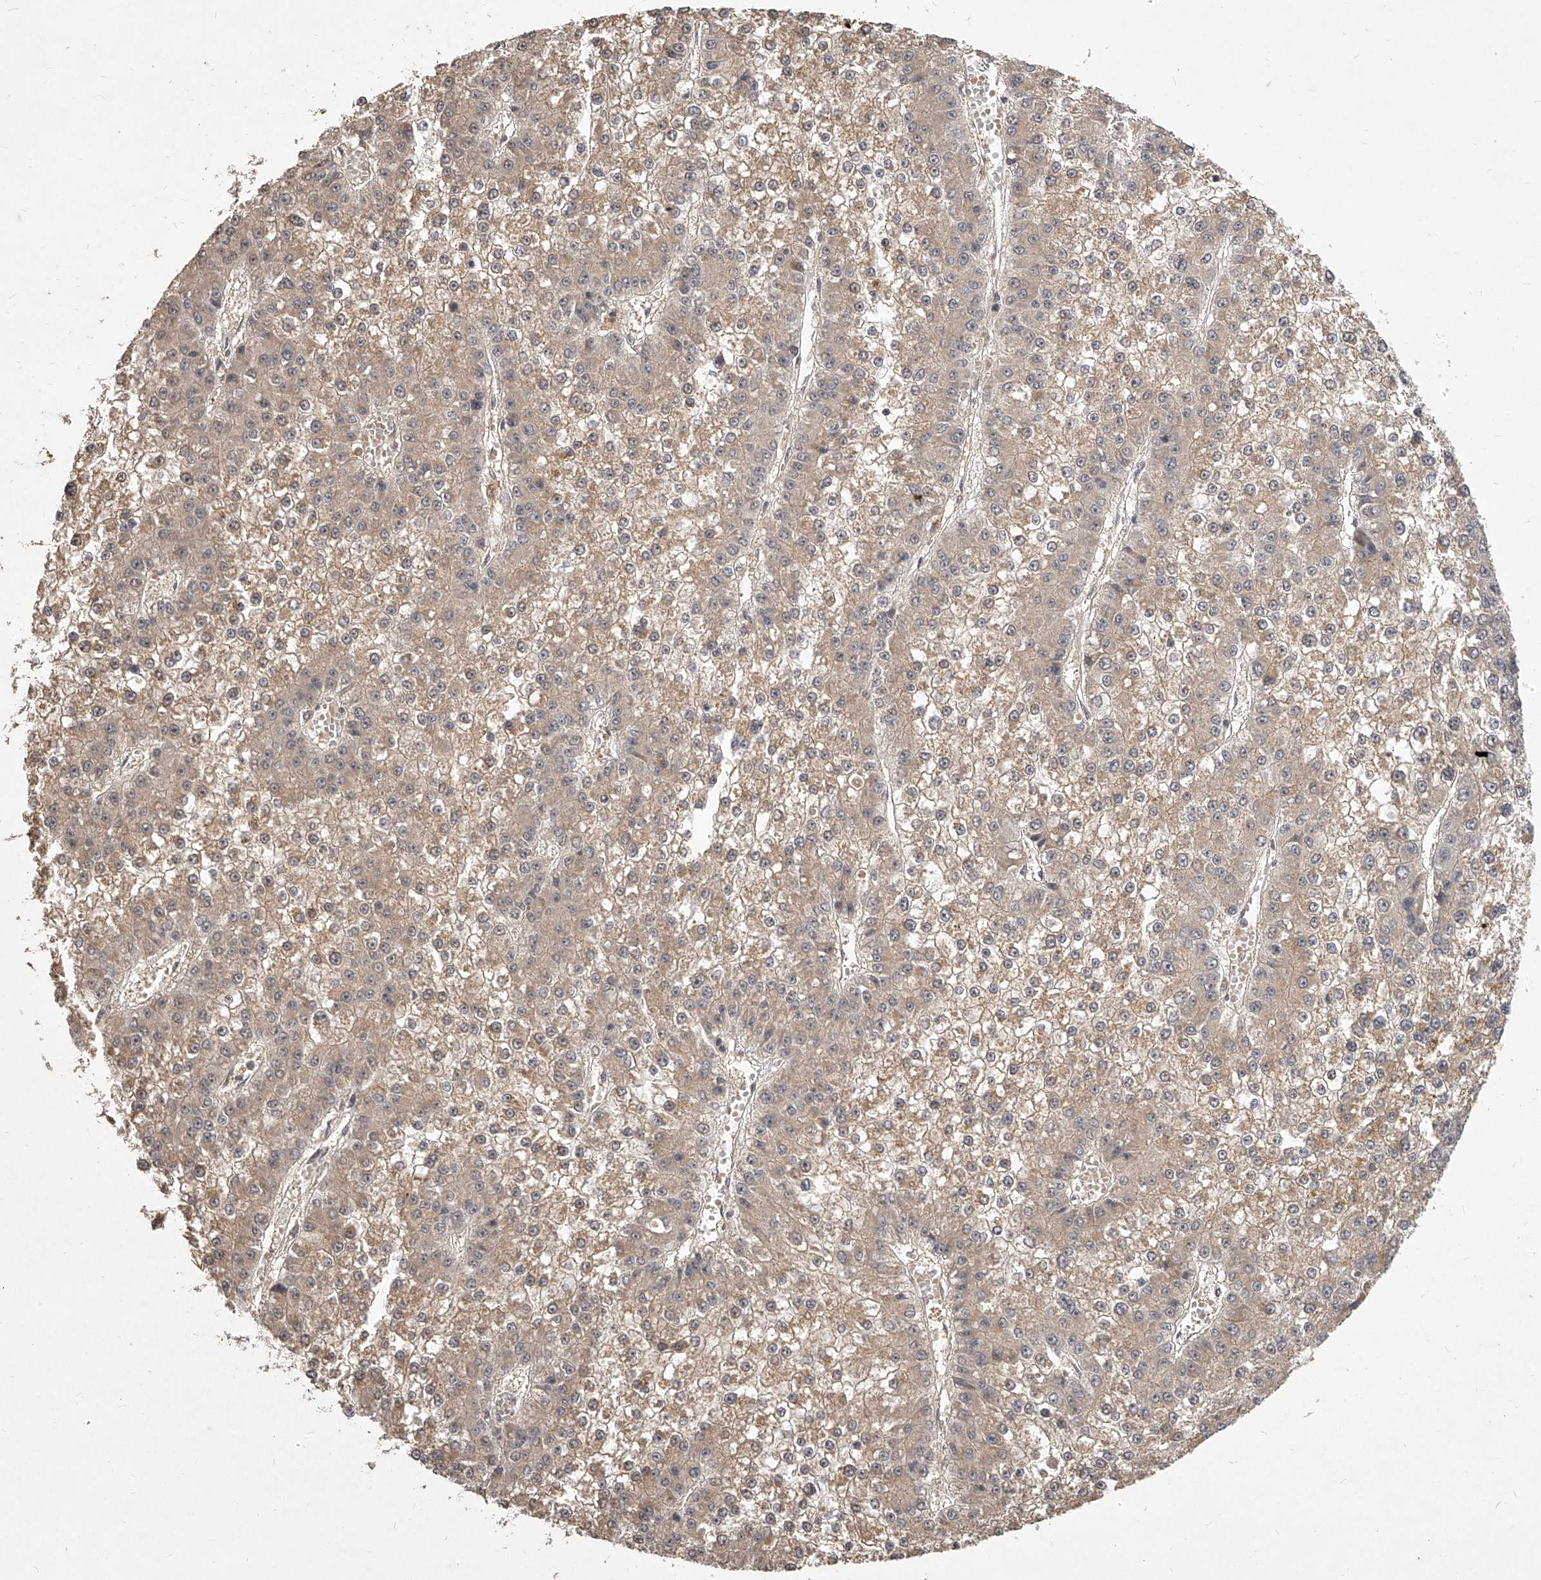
{"staining": {"intensity": "weak", "quantity": ">75%", "location": "cytoplasmic/membranous"}, "tissue": "liver cancer", "cell_type": "Tumor cells", "image_type": "cancer", "snomed": [{"axis": "morphology", "description": "Carcinoma, Hepatocellular, NOS"}, {"axis": "topography", "description": "Liver"}], "caption": "Protein expression analysis of liver hepatocellular carcinoma demonstrates weak cytoplasmic/membranous positivity in approximately >75% of tumor cells. (DAB IHC, brown staining for protein, blue staining for nuclei).", "gene": "SLC37A1", "patient": {"sex": "female", "age": 73}}